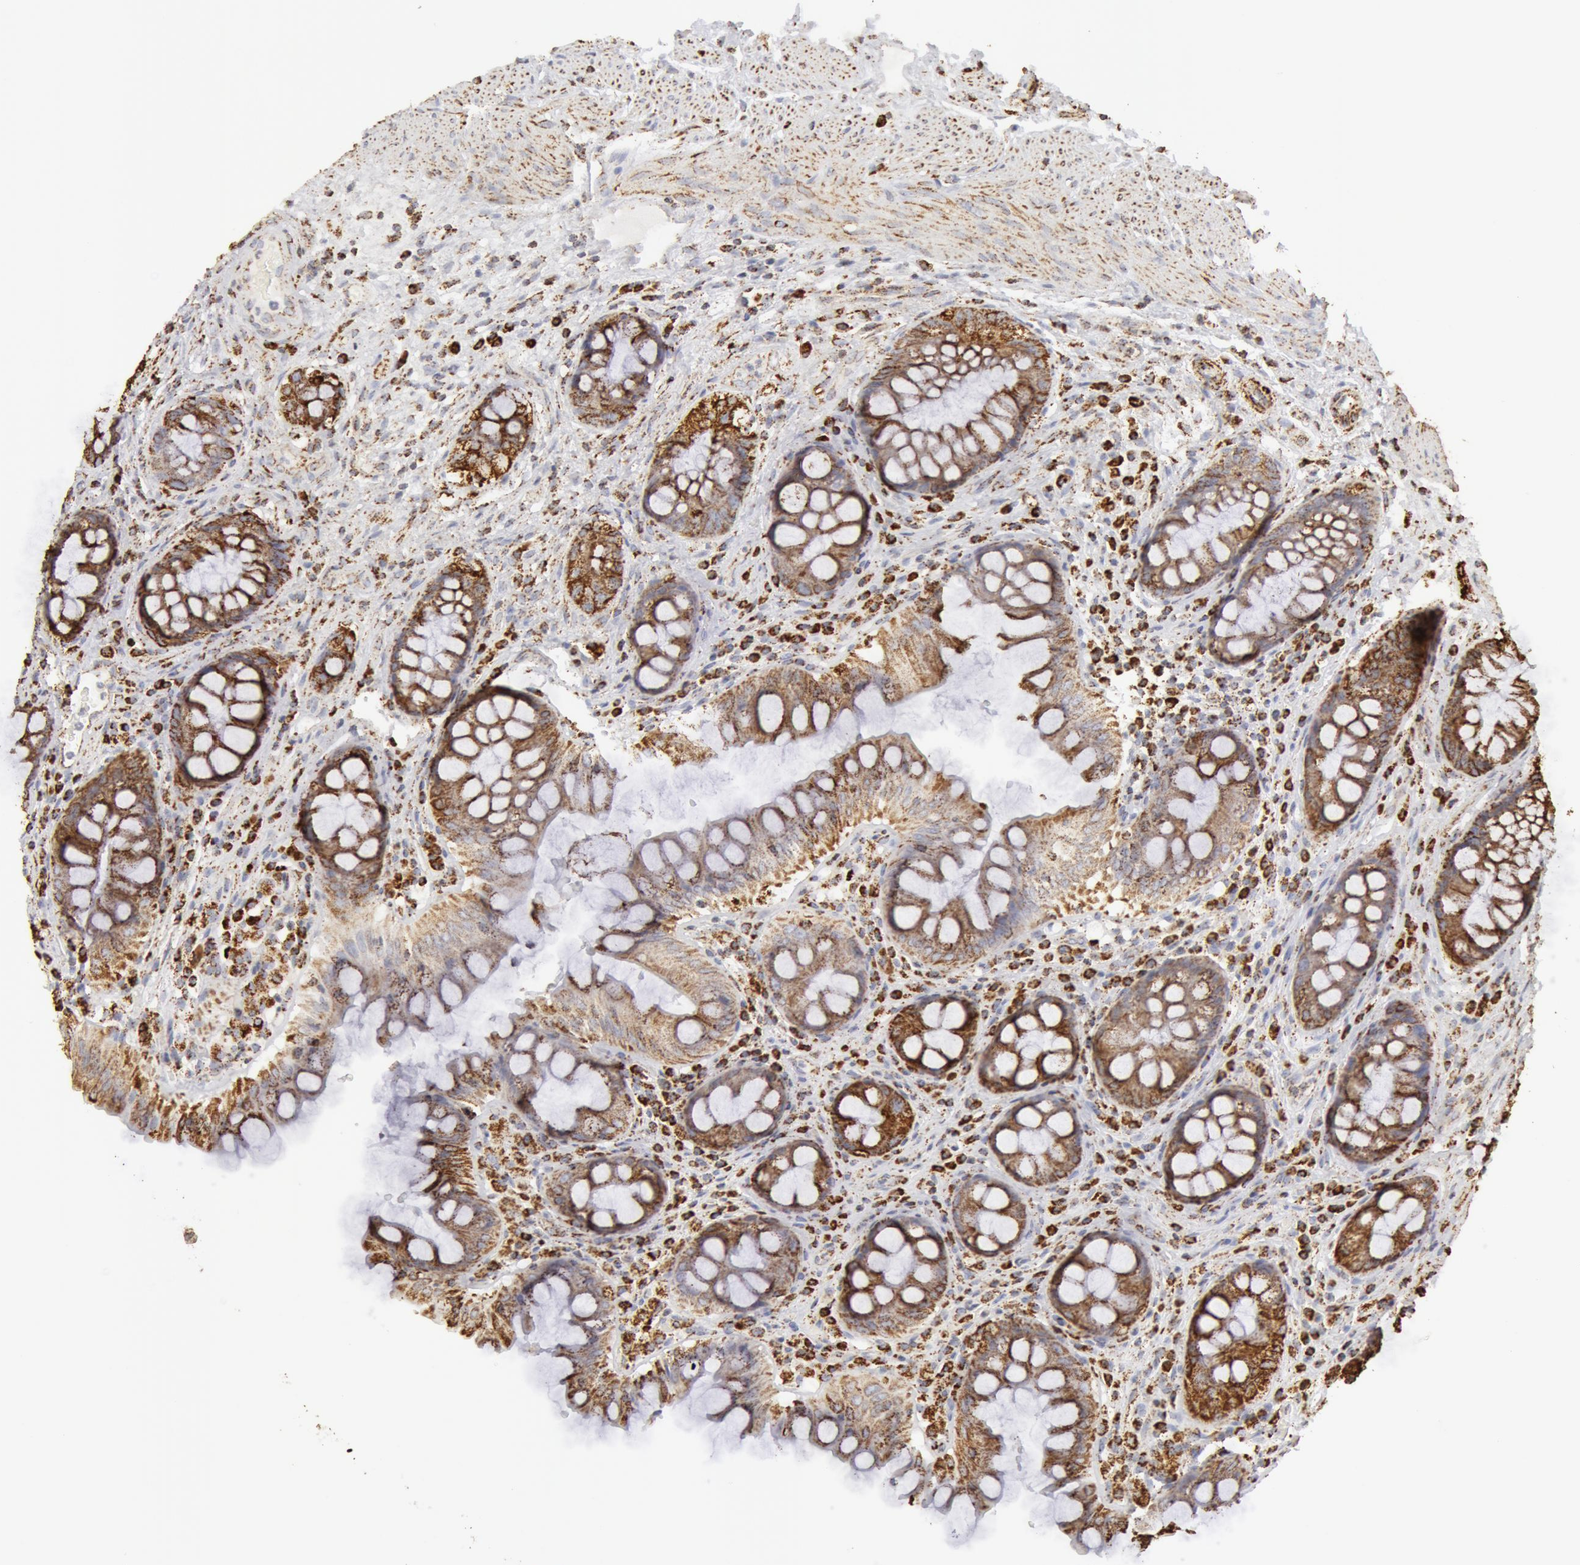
{"staining": {"intensity": "strong", "quantity": ">75%", "location": "cytoplasmic/membranous"}, "tissue": "rectum", "cell_type": "Glandular cells", "image_type": "normal", "snomed": [{"axis": "morphology", "description": "Normal tissue, NOS"}, {"axis": "topography", "description": "Rectum"}], "caption": "Benign rectum was stained to show a protein in brown. There is high levels of strong cytoplasmic/membranous staining in approximately >75% of glandular cells. (IHC, brightfield microscopy, high magnification).", "gene": "ATP5F1B", "patient": {"sex": "female", "age": 75}}